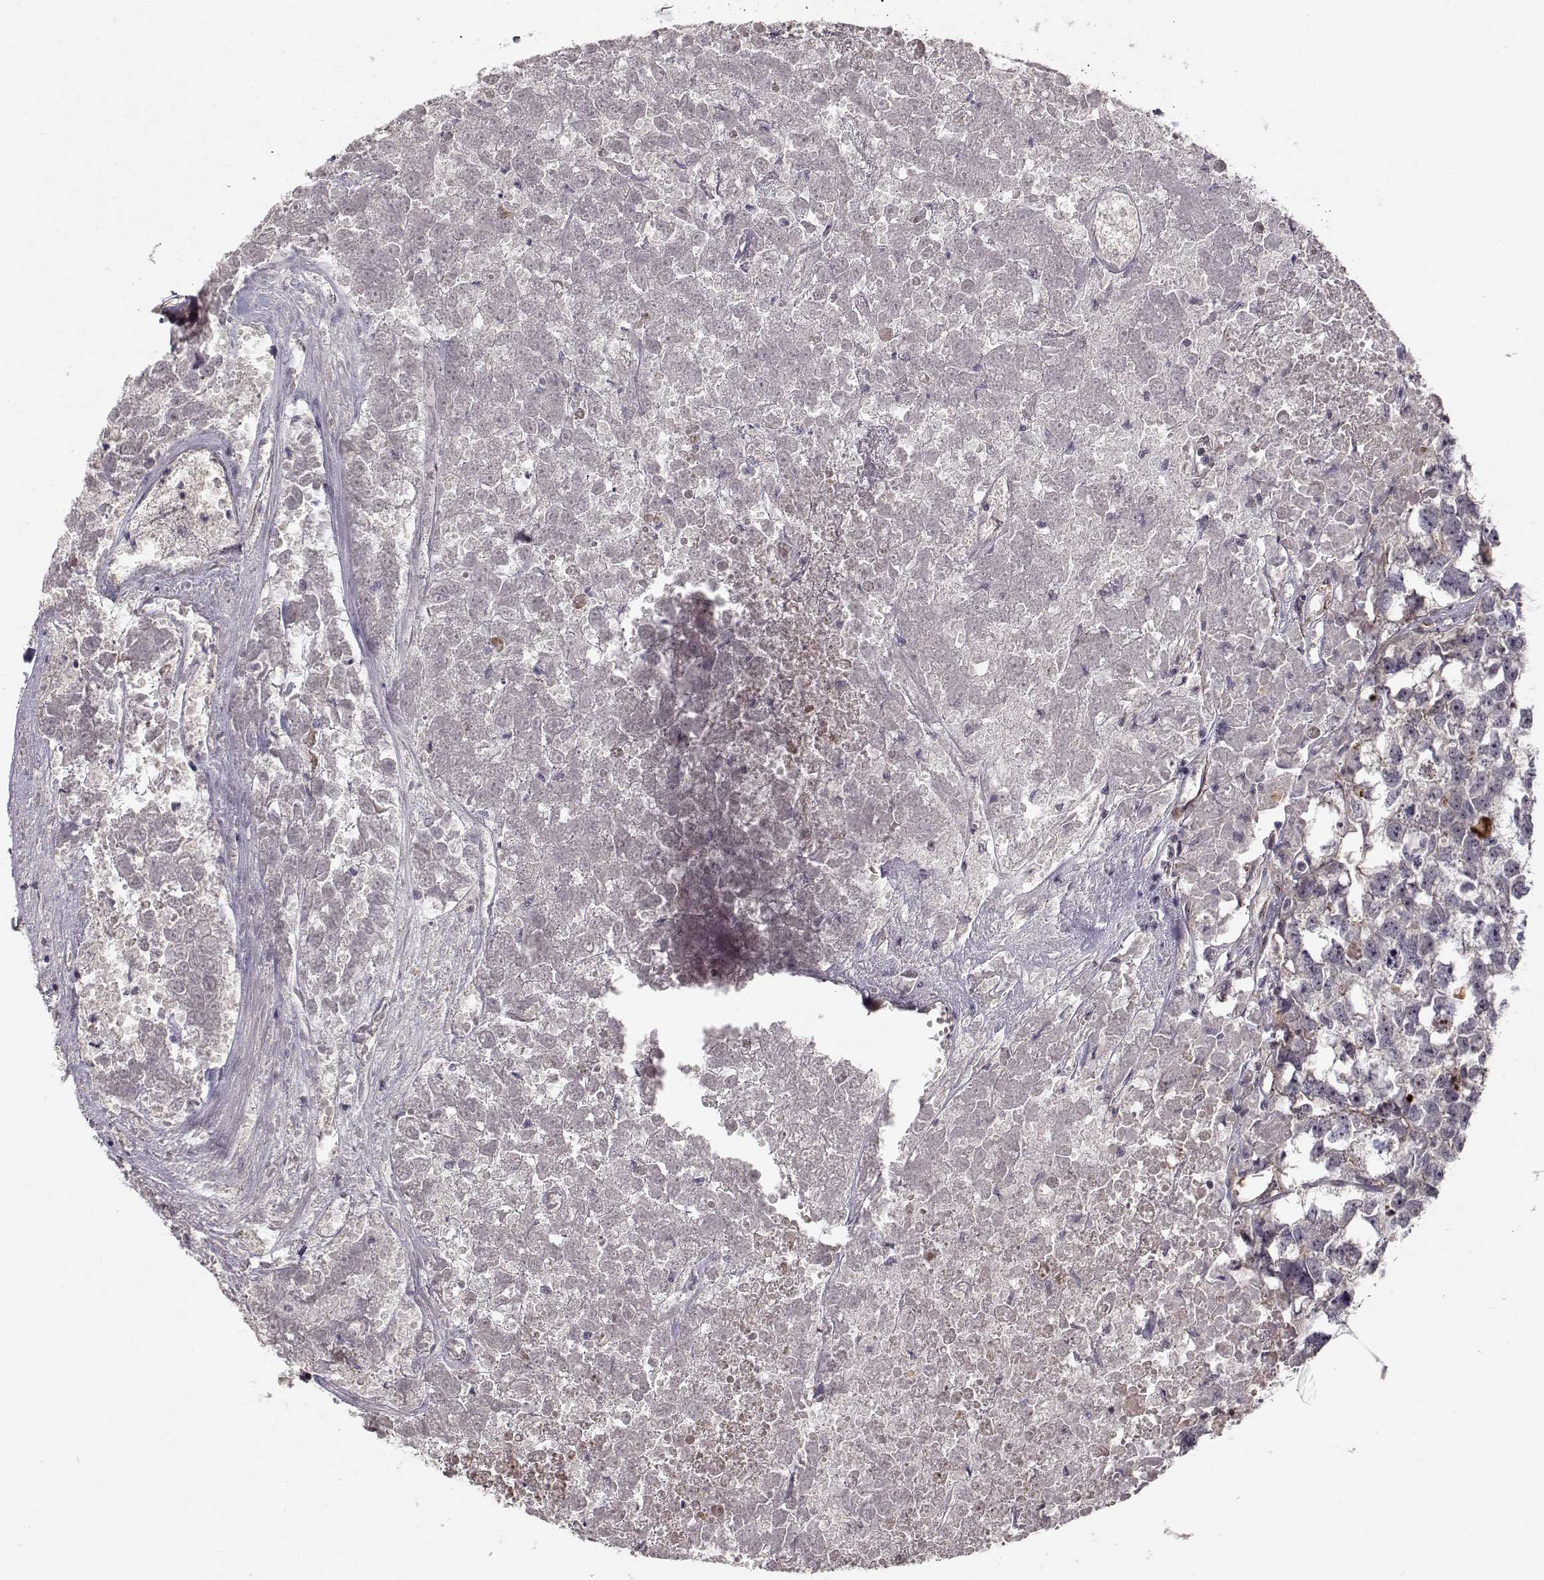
{"staining": {"intensity": "weak", "quantity": "<25%", "location": "cytoplasmic/membranous"}, "tissue": "testis cancer", "cell_type": "Tumor cells", "image_type": "cancer", "snomed": [{"axis": "morphology", "description": "Carcinoma, Embryonal, NOS"}, {"axis": "morphology", "description": "Teratoma, malignant, NOS"}, {"axis": "topography", "description": "Testis"}], "caption": "The photomicrograph exhibits no staining of tumor cells in testis cancer.", "gene": "RGS9BP", "patient": {"sex": "male", "age": 44}}